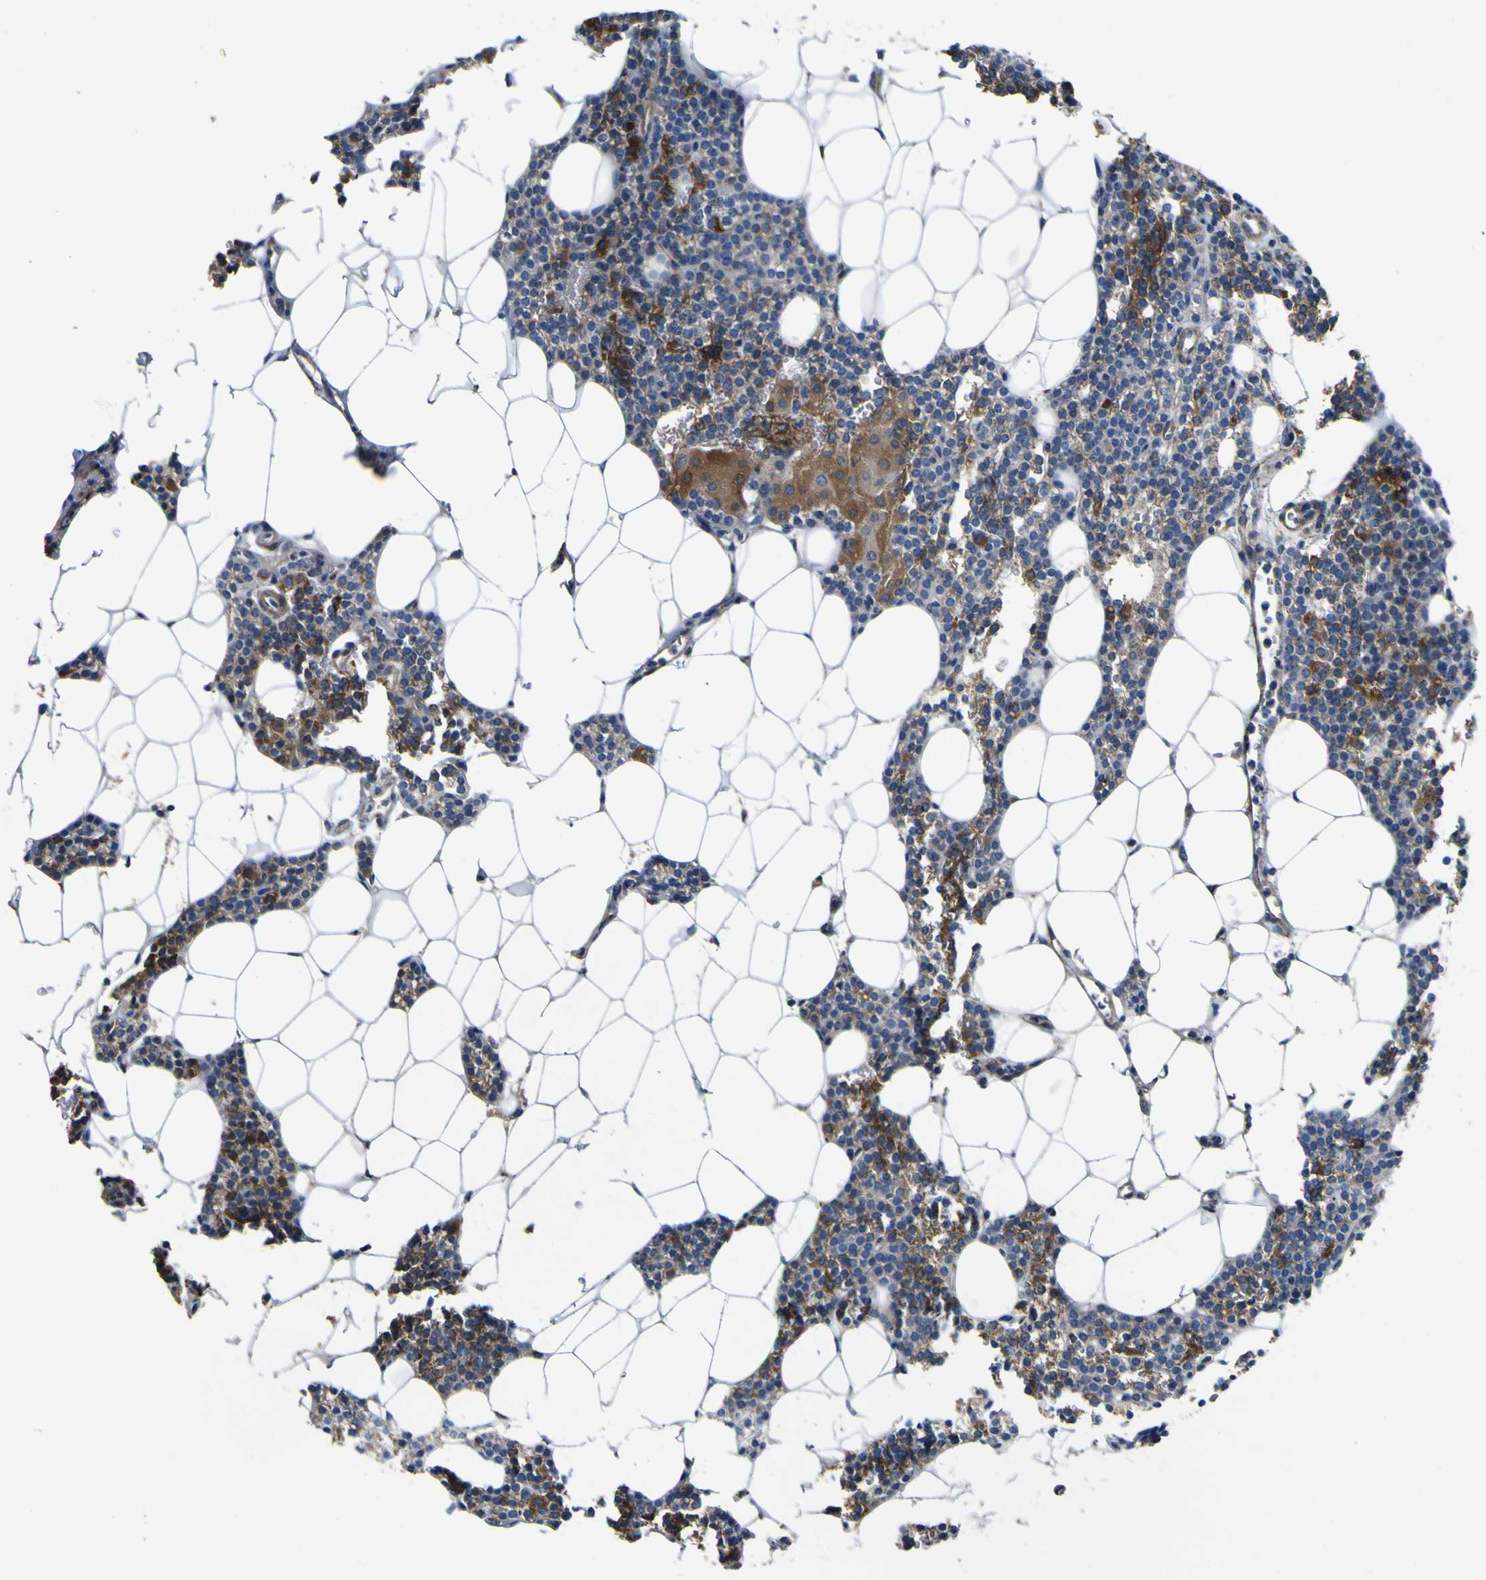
{"staining": {"intensity": "moderate", "quantity": ">75%", "location": "cytoplasmic/membranous"}, "tissue": "parathyroid gland", "cell_type": "Glandular cells", "image_type": "normal", "snomed": [{"axis": "morphology", "description": "Normal tissue, NOS"}, {"axis": "morphology", "description": "Adenoma, NOS"}, {"axis": "topography", "description": "Parathyroid gland"}], "caption": "Immunohistochemical staining of benign human parathyroid gland displays medium levels of moderate cytoplasmic/membranous staining in about >75% of glandular cells. (Brightfield microscopy of DAB IHC at high magnification).", "gene": "ALDH18A1", "patient": {"sex": "female", "age": 51}}